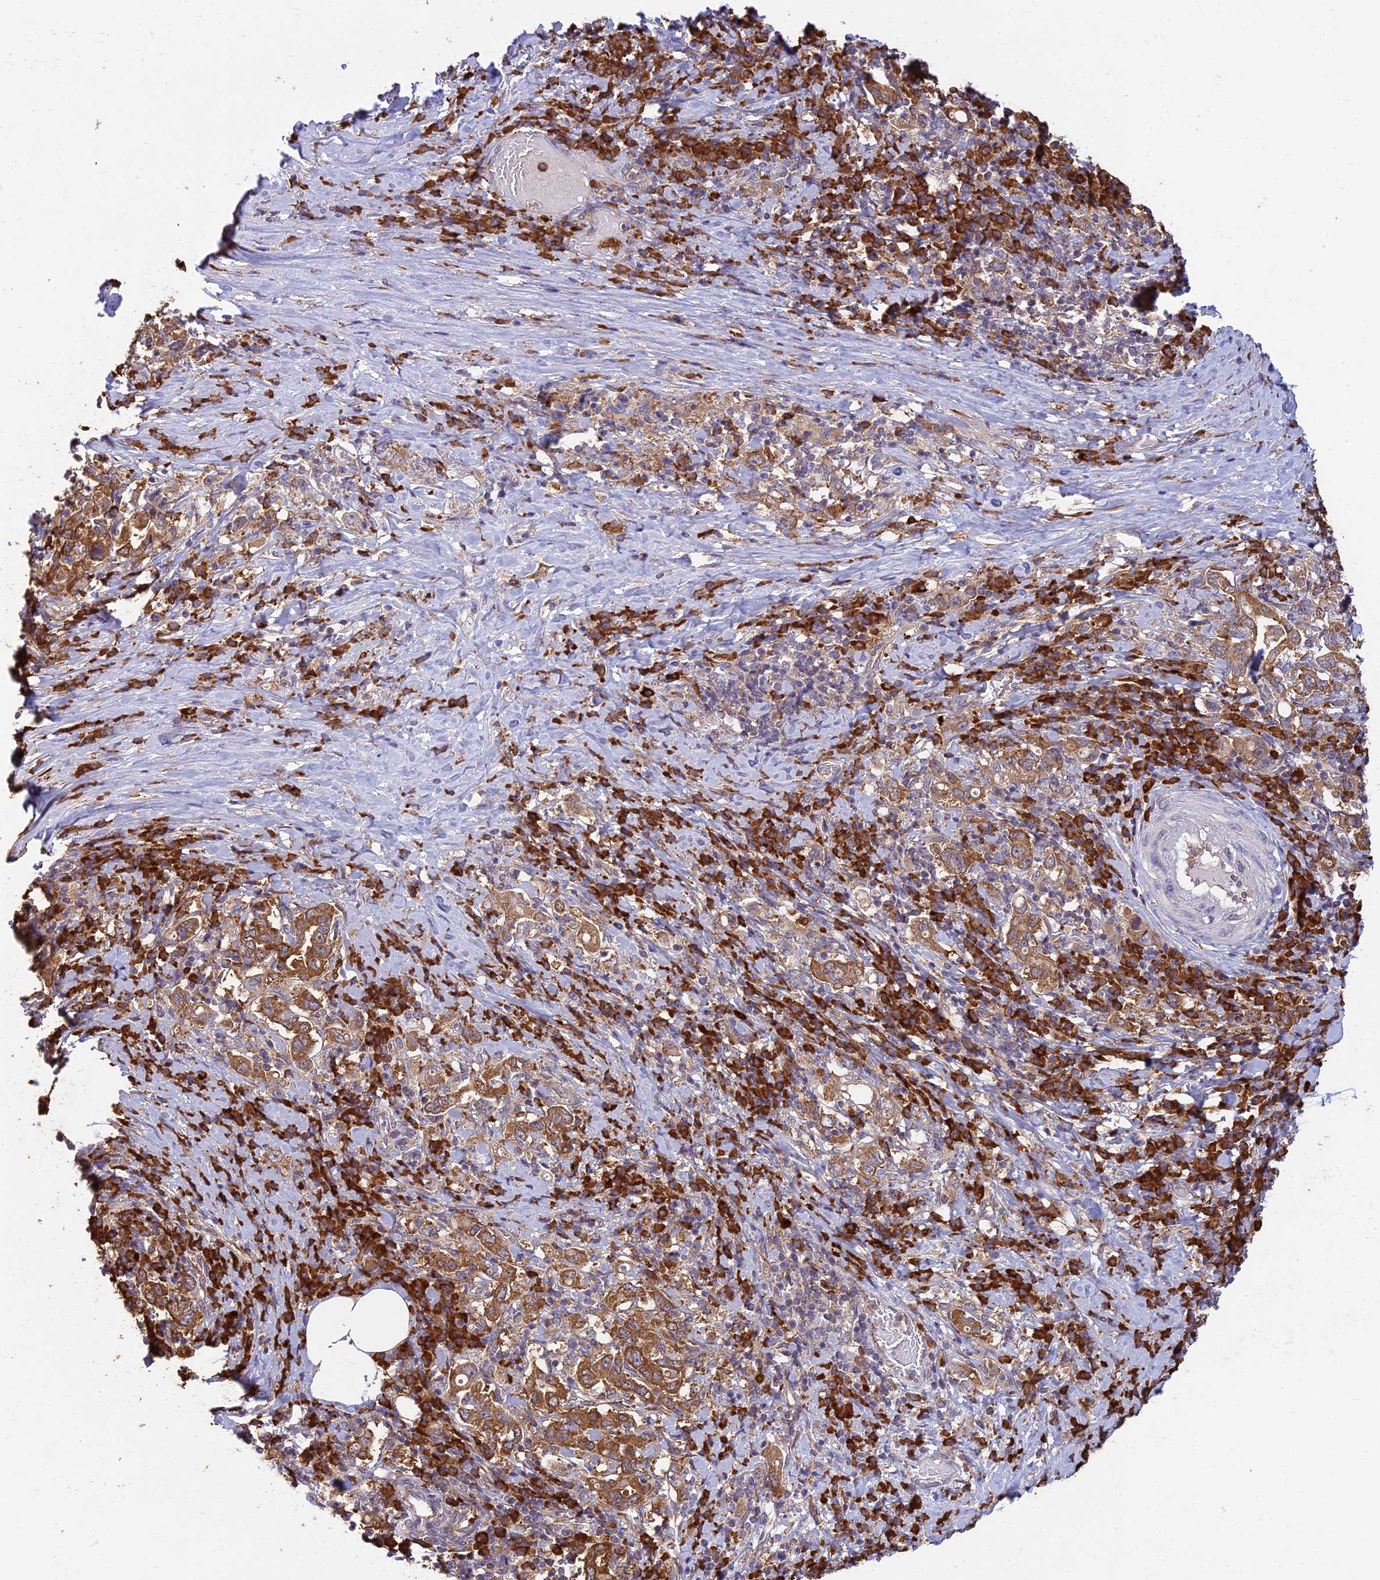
{"staining": {"intensity": "moderate", "quantity": ">75%", "location": "cytoplasmic/membranous"}, "tissue": "stomach cancer", "cell_type": "Tumor cells", "image_type": "cancer", "snomed": [{"axis": "morphology", "description": "Adenocarcinoma, NOS"}, {"axis": "topography", "description": "Stomach, upper"}, {"axis": "topography", "description": "Stomach"}], "caption": "DAB immunohistochemical staining of human adenocarcinoma (stomach) shows moderate cytoplasmic/membranous protein expression in about >75% of tumor cells. The staining is performed using DAB brown chromogen to label protein expression. The nuclei are counter-stained blue using hematoxylin.", "gene": "NXNL2", "patient": {"sex": "male", "age": 62}}